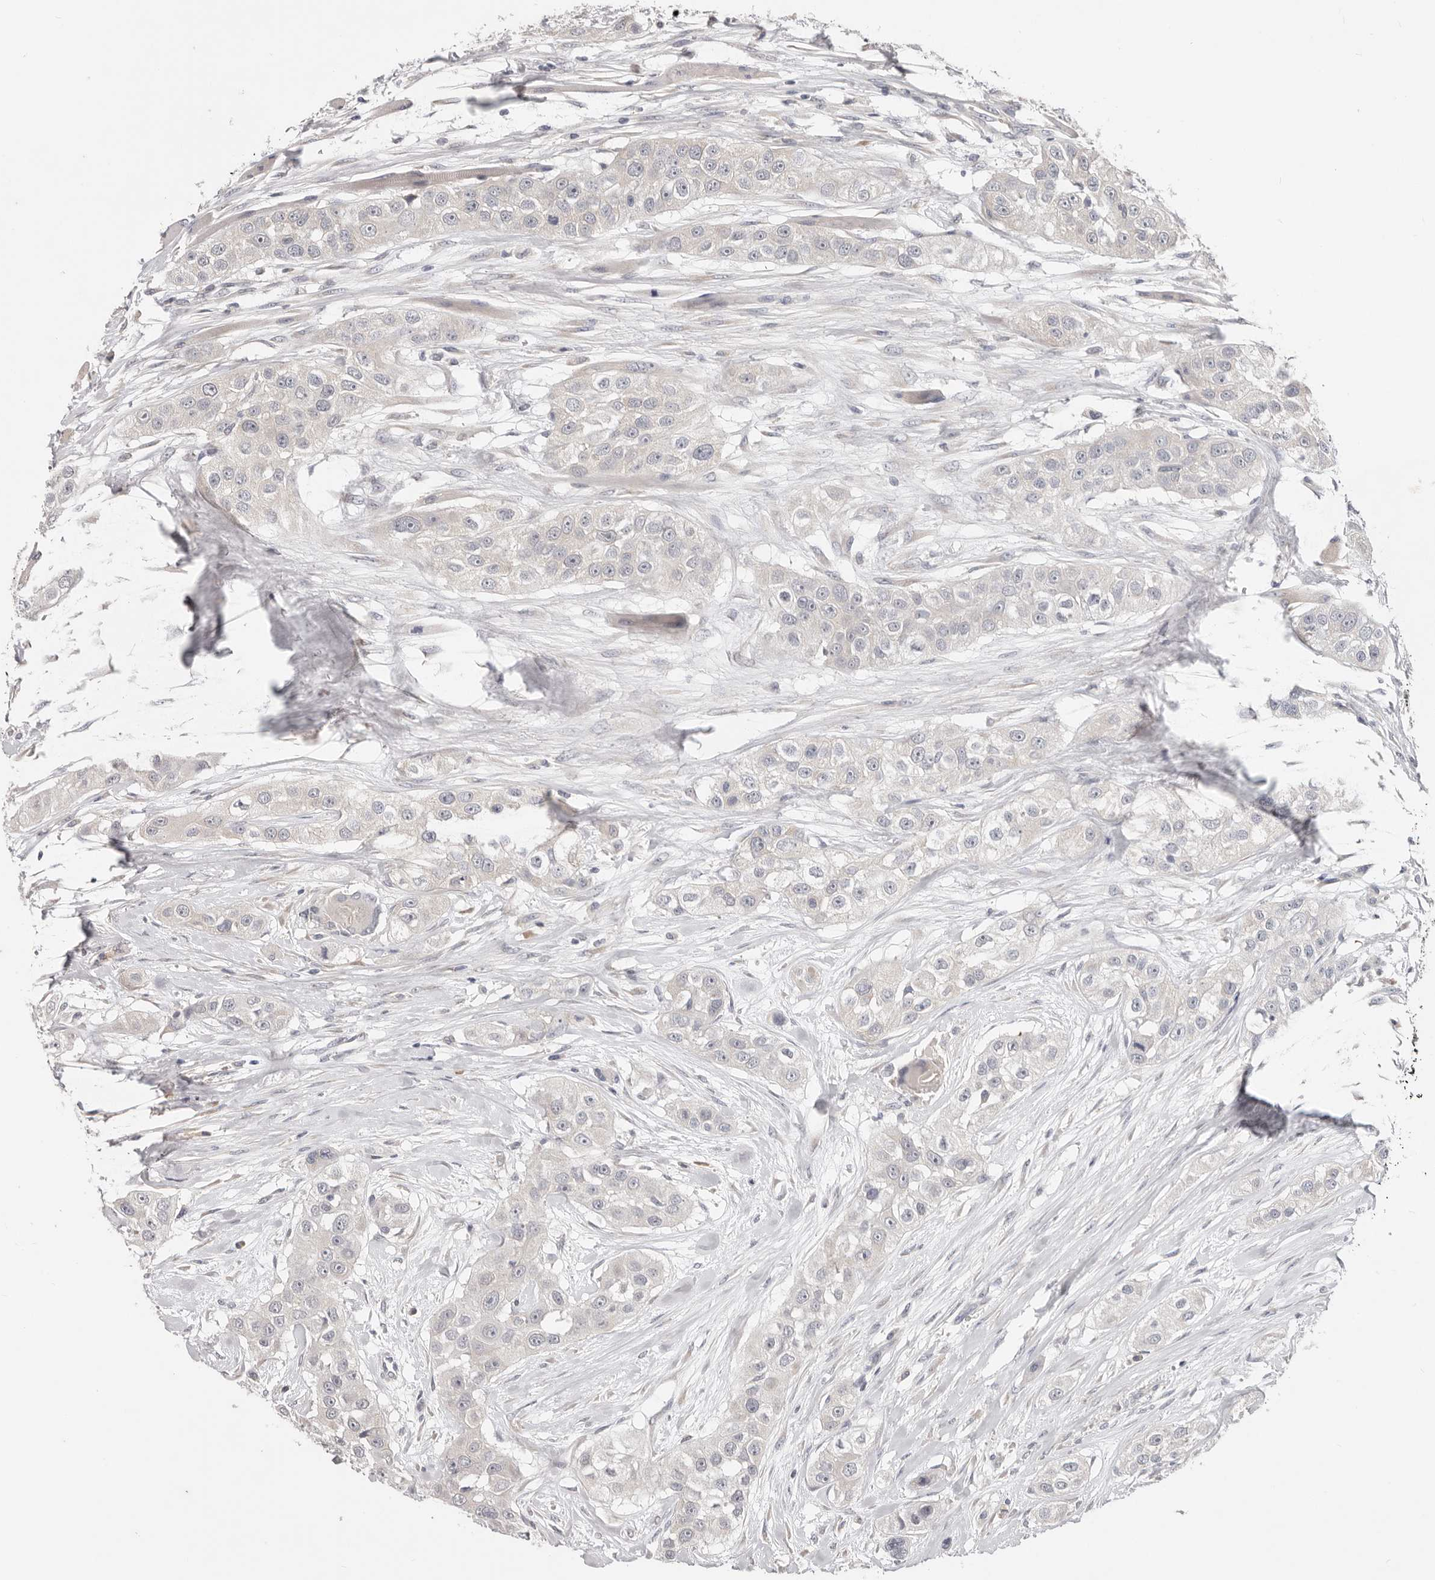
{"staining": {"intensity": "negative", "quantity": "none", "location": "none"}, "tissue": "head and neck cancer", "cell_type": "Tumor cells", "image_type": "cancer", "snomed": [{"axis": "morphology", "description": "Normal tissue, NOS"}, {"axis": "morphology", "description": "Squamous cell carcinoma, NOS"}, {"axis": "topography", "description": "Skeletal muscle"}, {"axis": "topography", "description": "Head-Neck"}], "caption": "Human head and neck cancer stained for a protein using immunohistochemistry (IHC) demonstrates no expression in tumor cells.", "gene": "WDR77", "patient": {"sex": "male", "age": 51}}